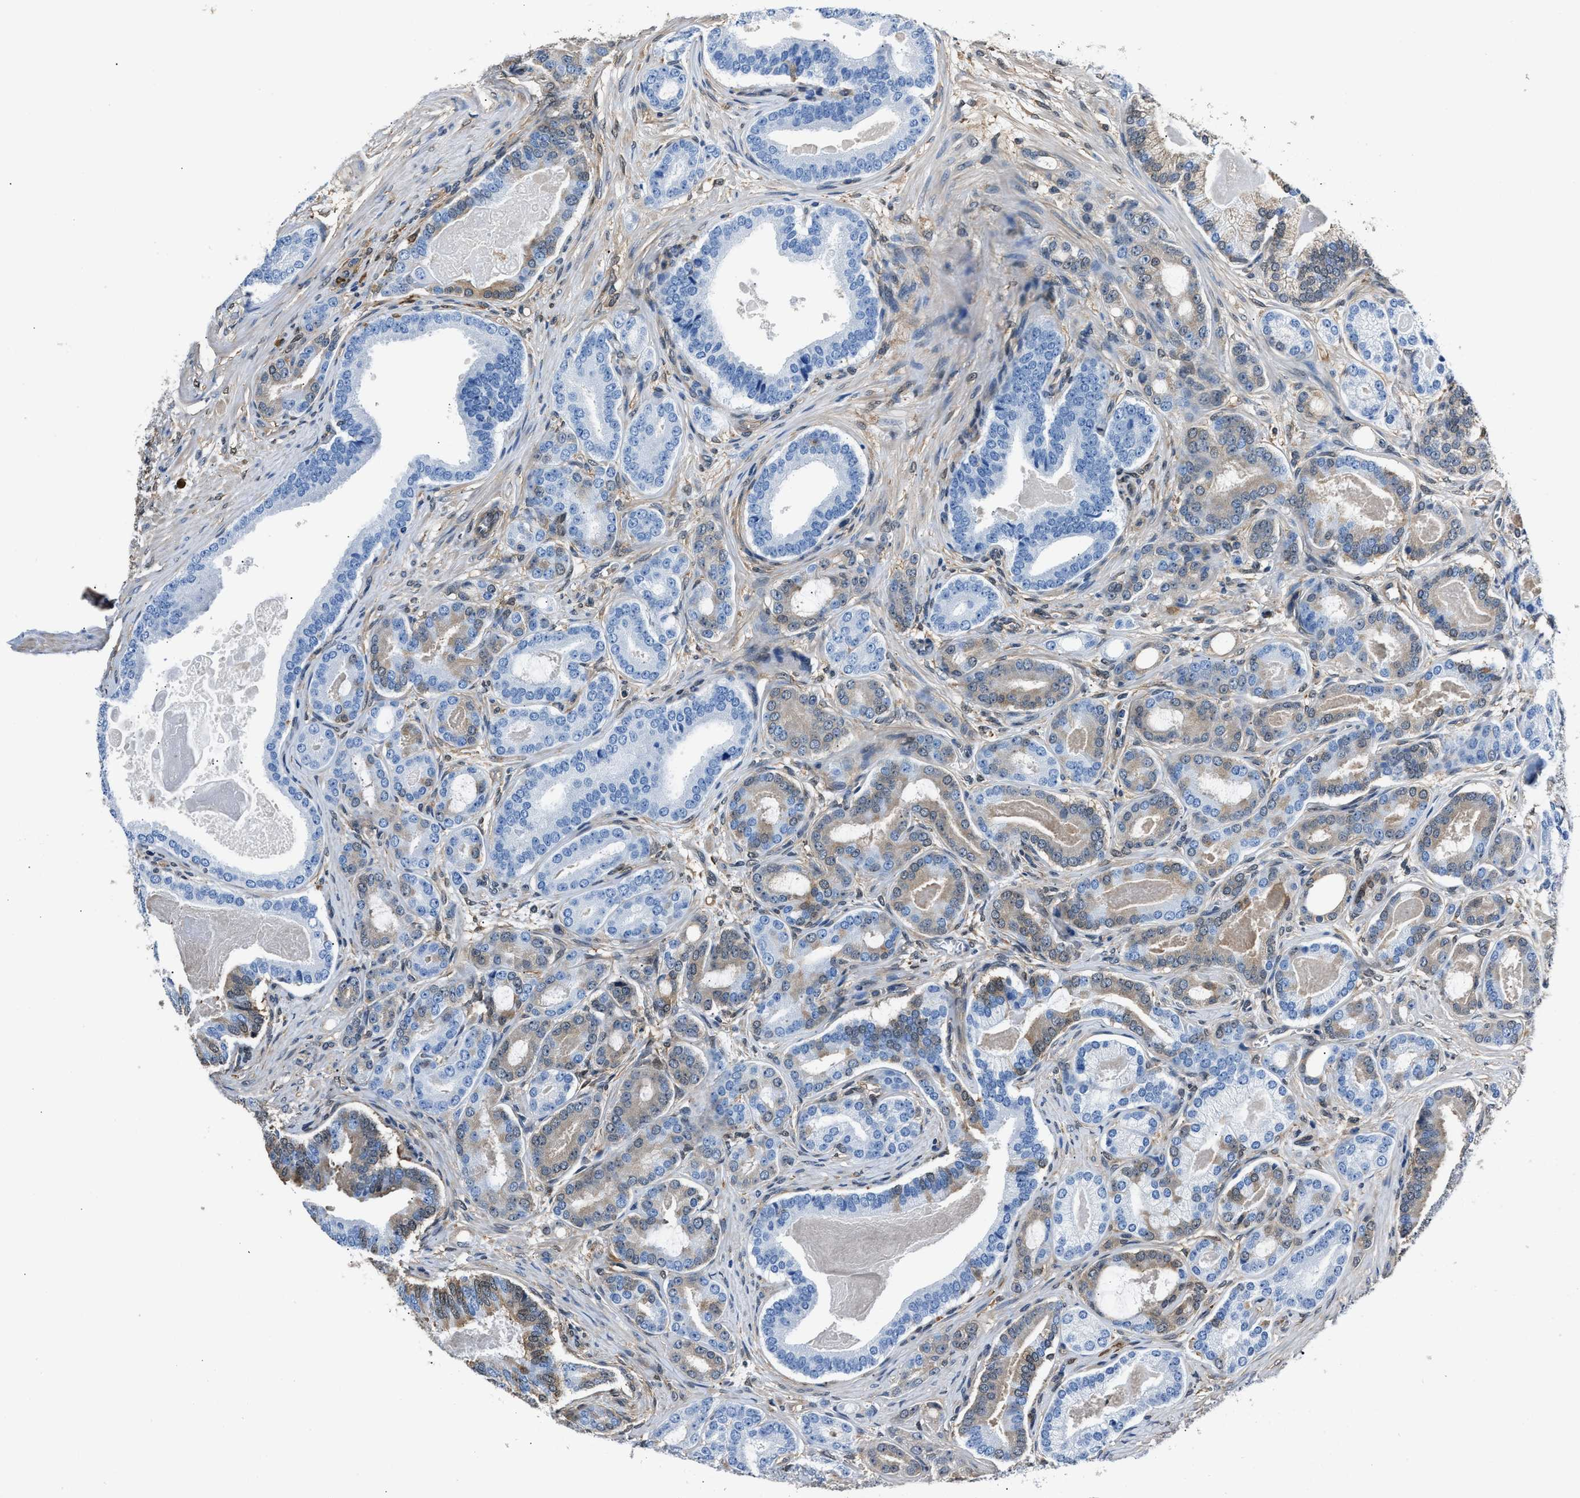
{"staining": {"intensity": "moderate", "quantity": "25%-75%", "location": "cytoplasmic/membranous"}, "tissue": "prostate cancer", "cell_type": "Tumor cells", "image_type": "cancer", "snomed": [{"axis": "morphology", "description": "Adenocarcinoma, High grade"}, {"axis": "topography", "description": "Prostate"}], "caption": "The histopathology image demonstrates a brown stain indicating the presence of a protein in the cytoplasmic/membranous of tumor cells in prostate cancer.", "gene": "GSTP1", "patient": {"sex": "male", "age": 60}}